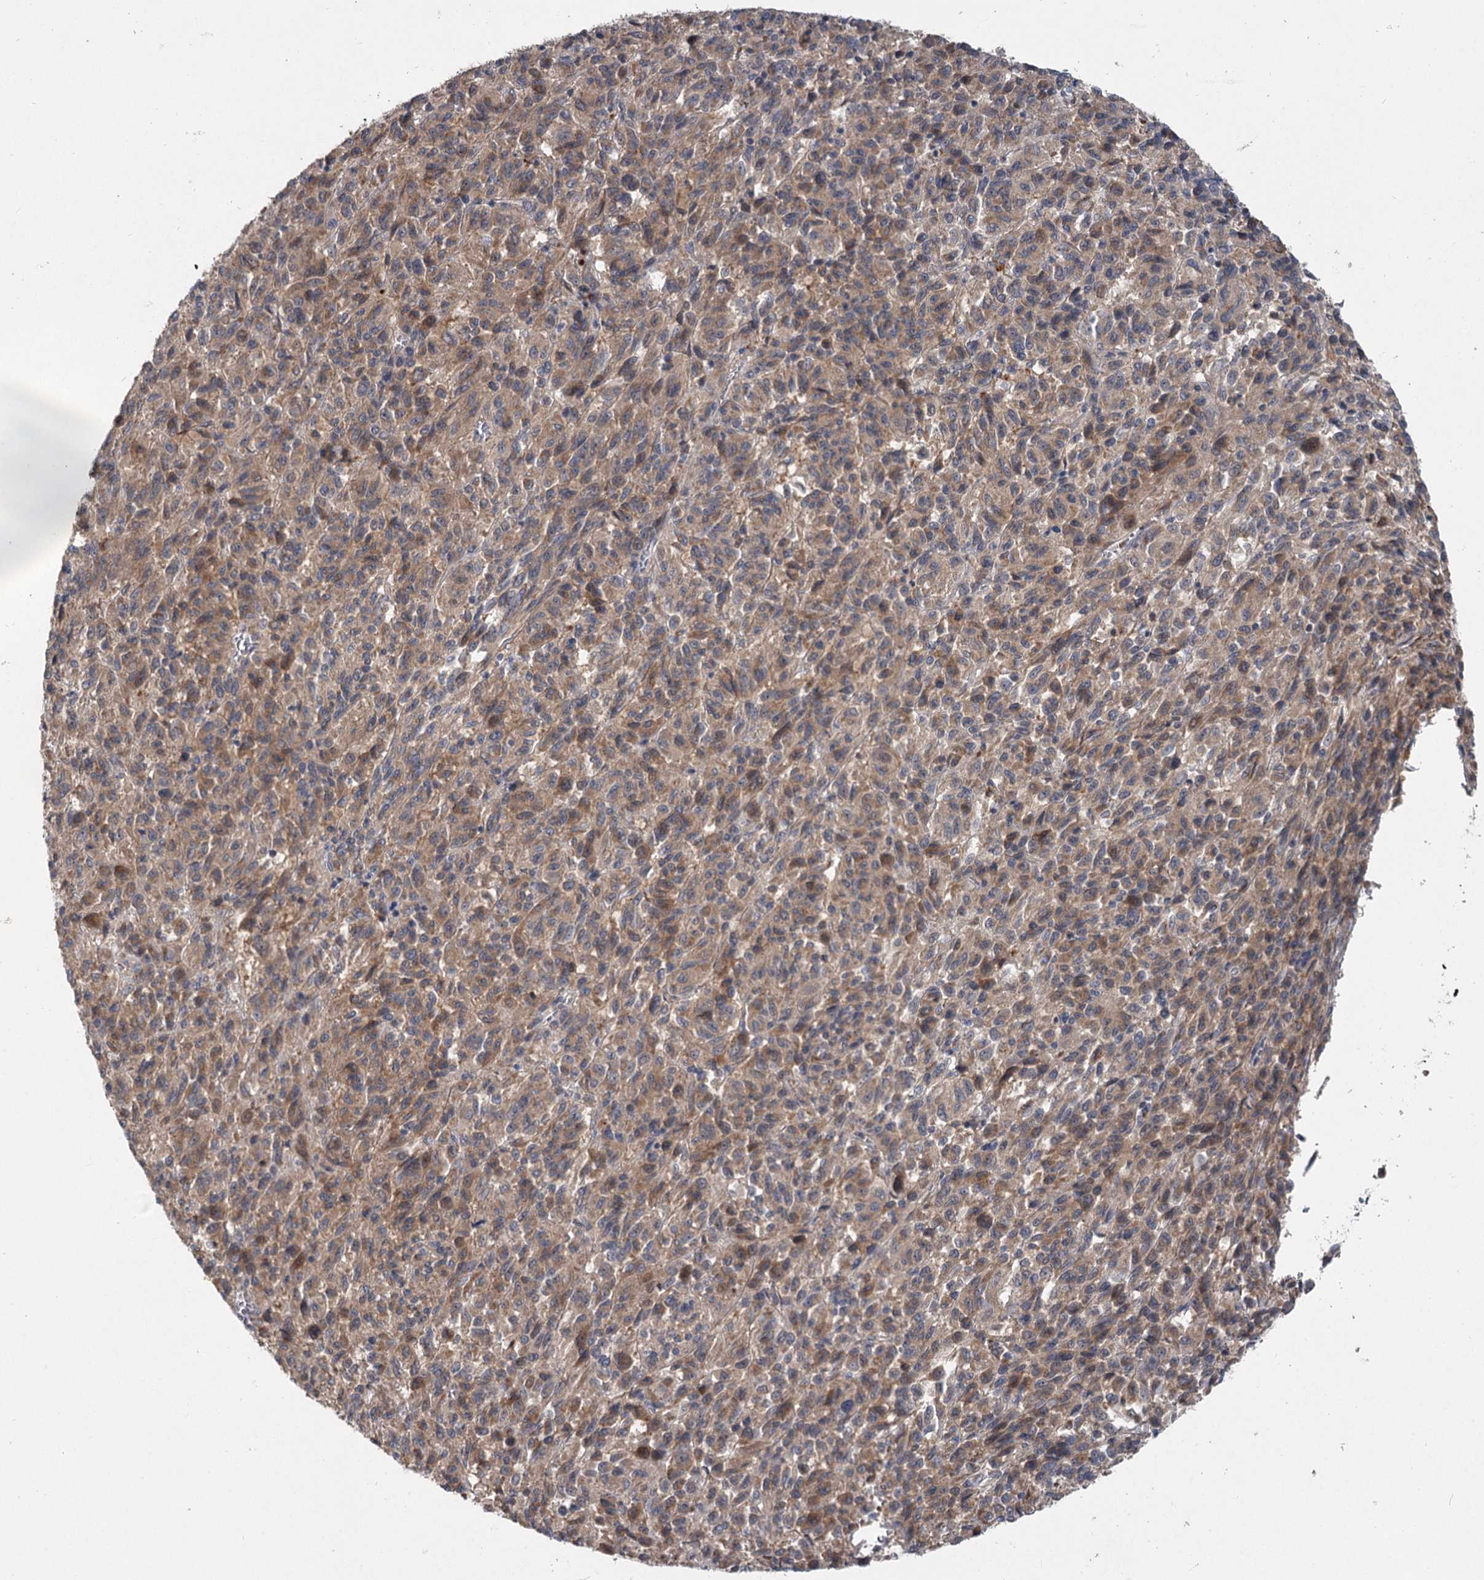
{"staining": {"intensity": "weak", "quantity": ">75%", "location": "cytoplasmic/membranous"}, "tissue": "melanoma", "cell_type": "Tumor cells", "image_type": "cancer", "snomed": [{"axis": "morphology", "description": "Malignant melanoma, Metastatic site"}, {"axis": "topography", "description": "Lung"}], "caption": "Immunohistochemistry (IHC) image of malignant melanoma (metastatic site) stained for a protein (brown), which exhibits low levels of weak cytoplasmic/membranous expression in approximately >75% of tumor cells.", "gene": "PYROXD2", "patient": {"sex": "male", "age": 64}}